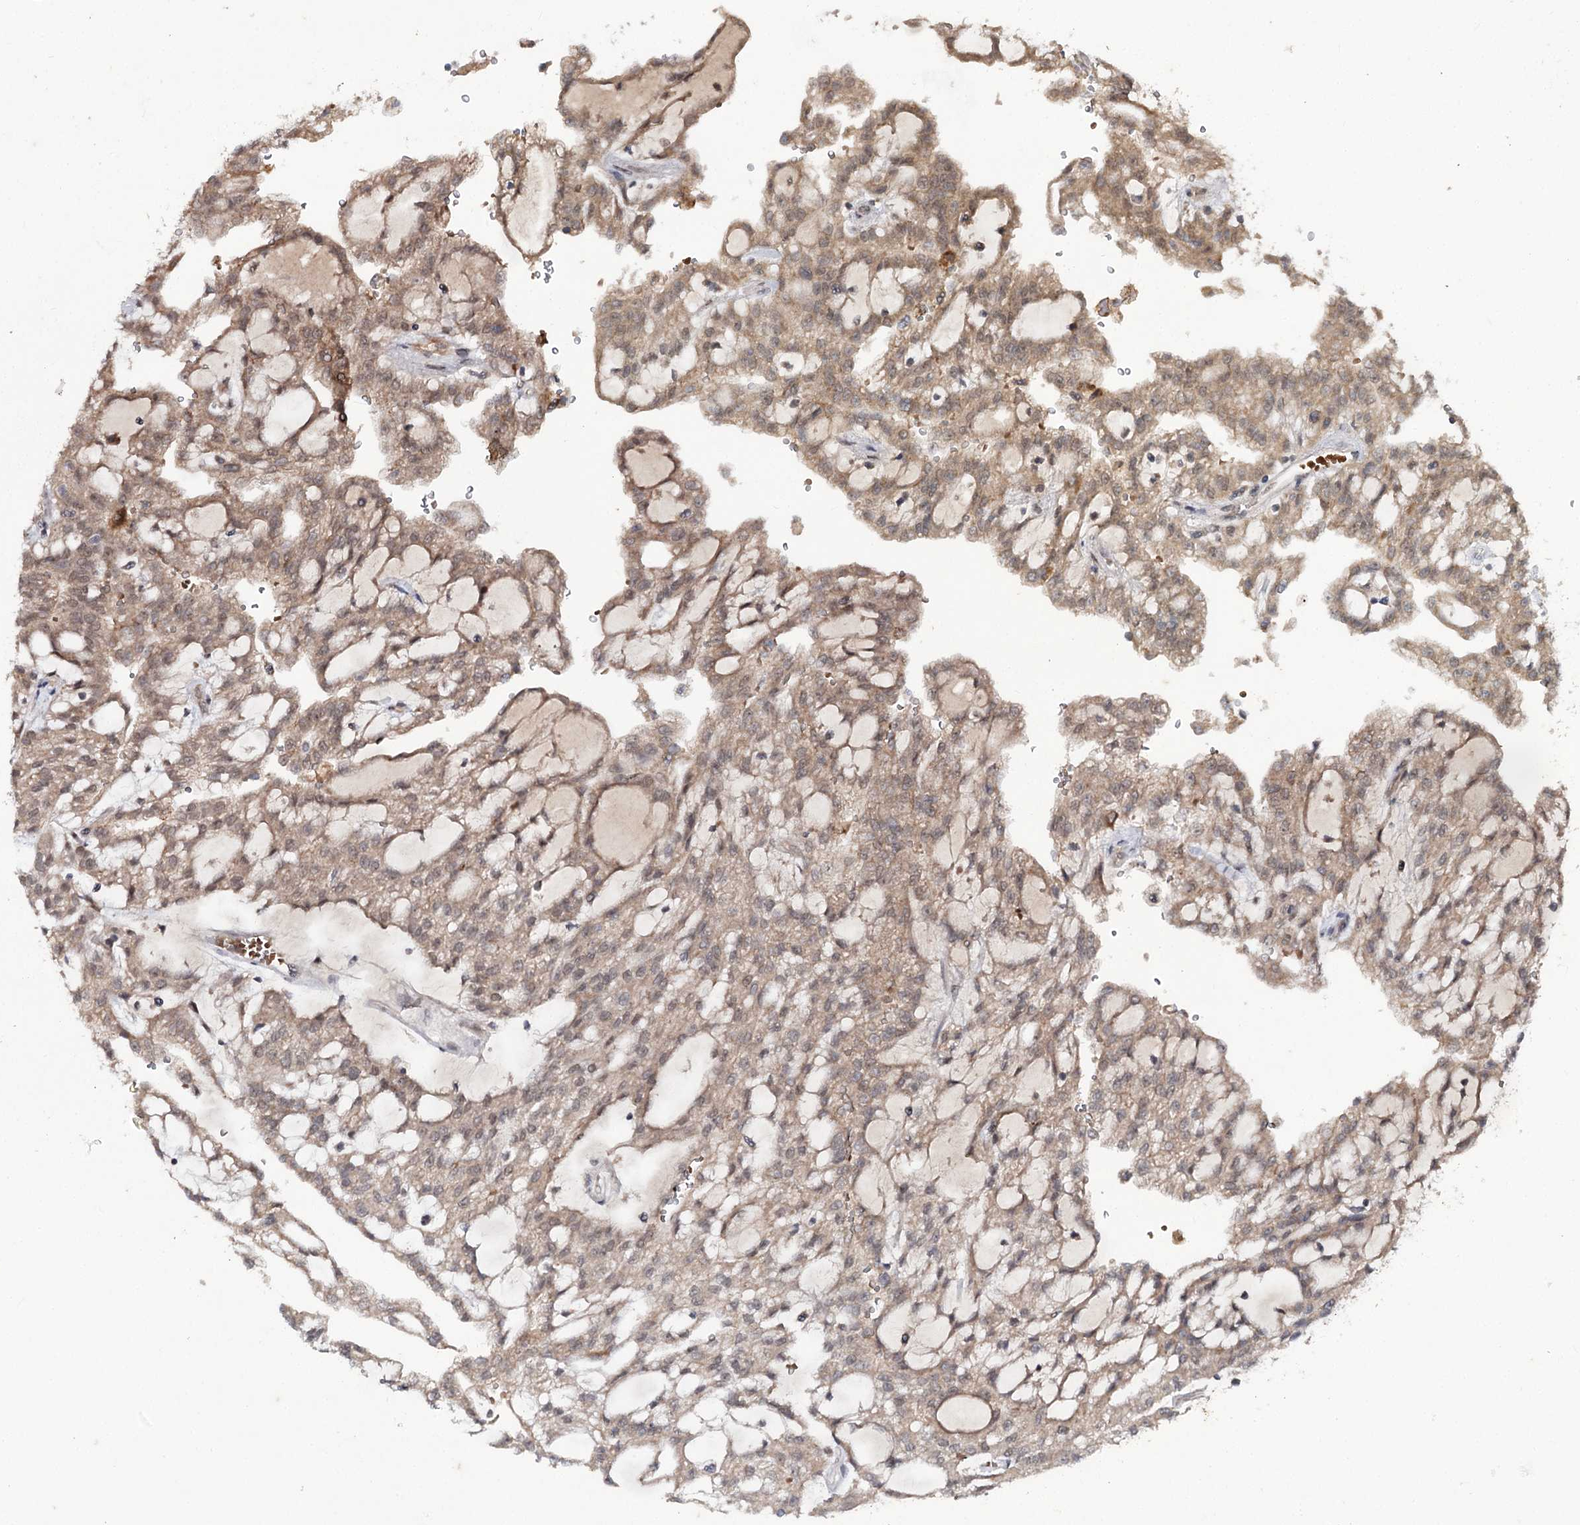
{"staining": {"intensity": "moderate", "quantity": ">75%", "location": "cytoplasmic/membranous"}, "tissue": "renal cancer", "cell_type": "Tumor cells", "image_type": "cancer", "snomed": [{"axis": "morphology", "description": "Adenocarcinoma, NOS"}, {"axis": "topography", "description": "Kidney"}], "caption": "Tumor cells show medium levels of moderate cytoplasmic/membranous positivity in about >75% of cells in adenocarcinoma (renal).", "gene": "MSANTD2", "patient": {"sex": "male", "age": 63}}